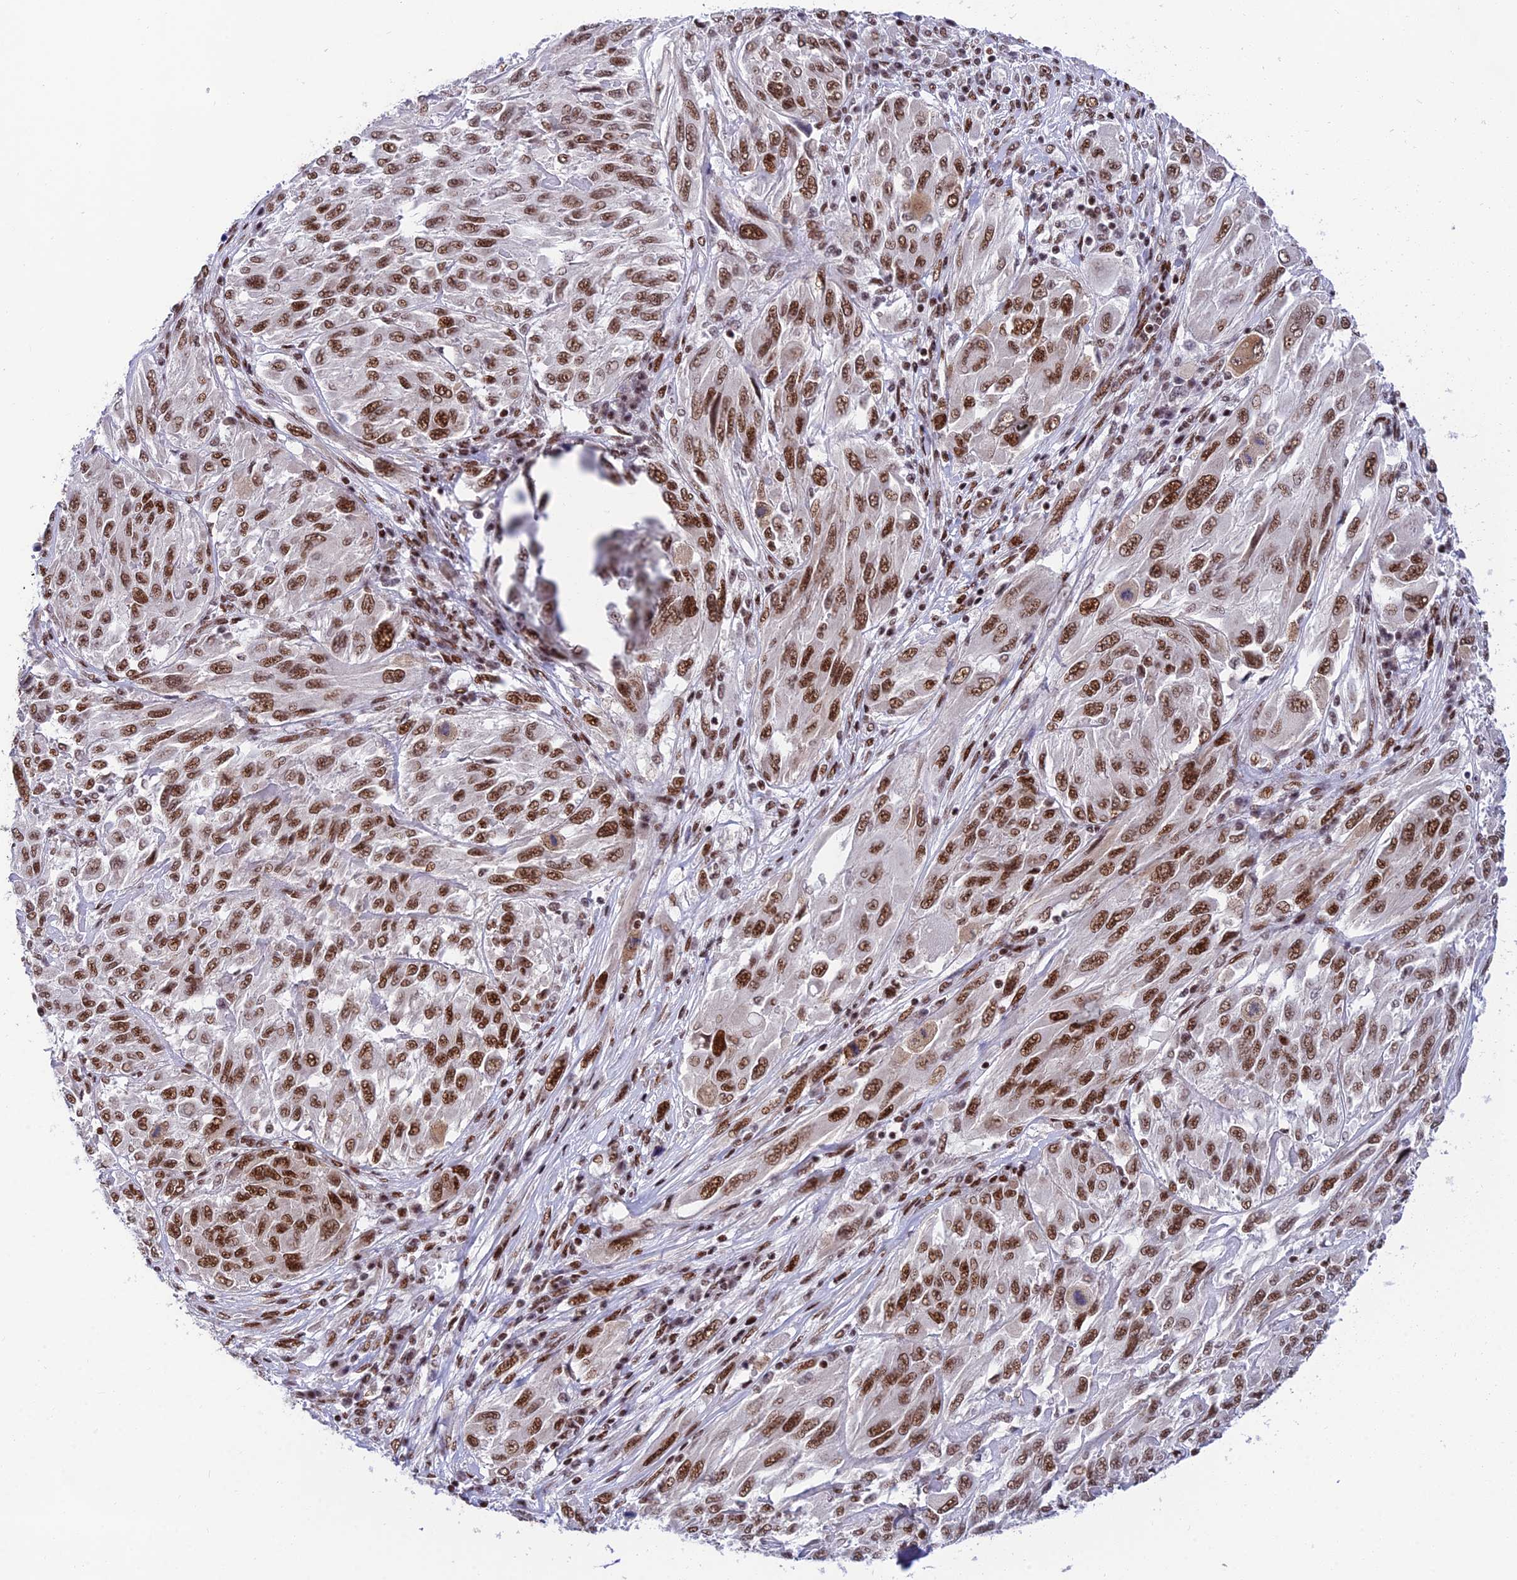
{"staining": {"intensity": "strong", "quantity": ">75%", "location": "nuclear"}, "tissue": "melanoma", "cell_type": "Tumor cells", "image_type": "cancer", "snomed": [{"axis": "morphology", "description": "Malignant melanoma, NOS"}, {"axis": "topography", "description": "Skin"}], "caption": "Tumor cells show high levels of strong nuclear expression in about >75% of cells in human malignant melanoma.", "gene": "USP22", "patient": {"sex": "female", "age": 91}}